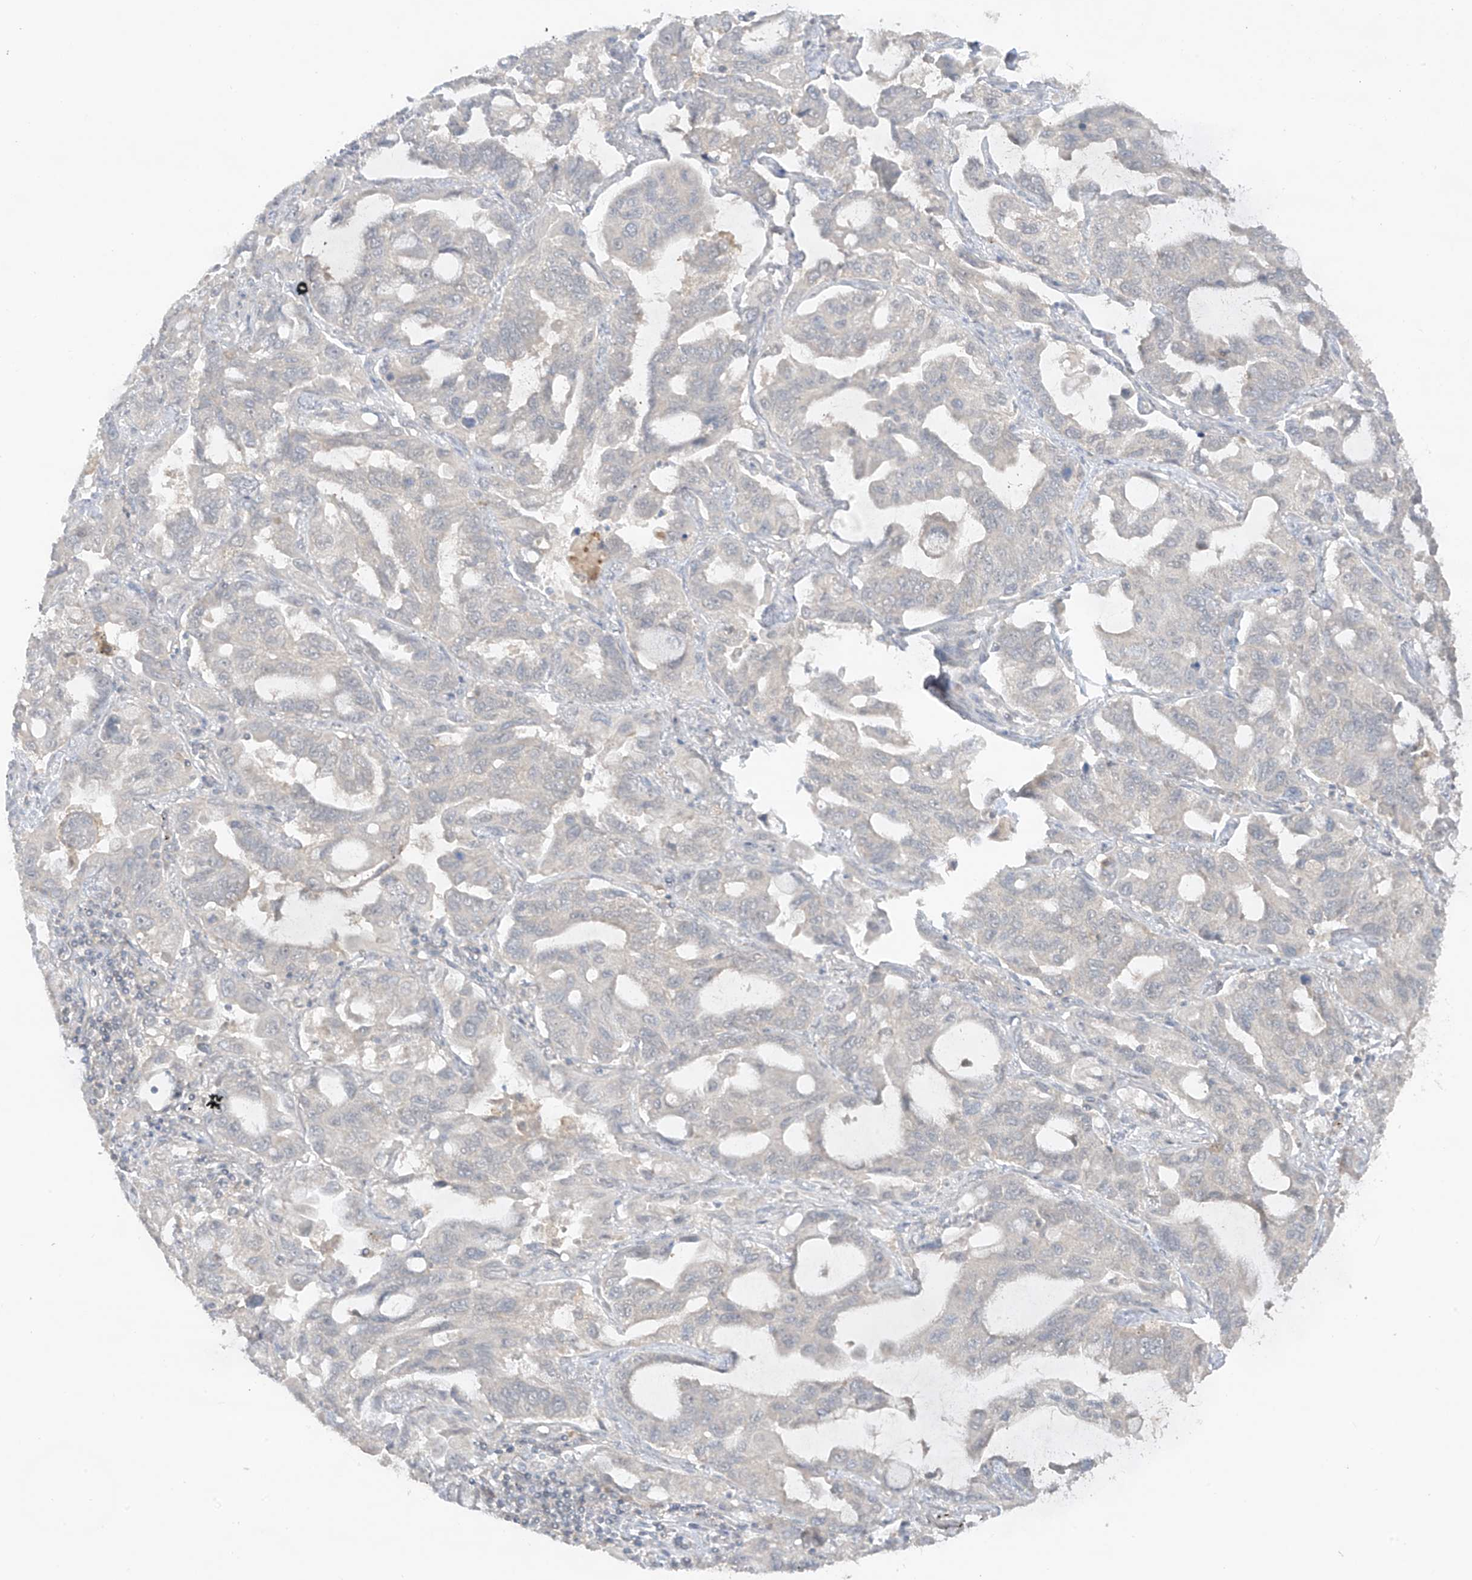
{"staining": {"intensity": "negative", "quantity": "none", "location": "none"}, "tissue": "lung cancer", "cell_type": "Tumor cells", "image_type": "cancer", "snomed": [{"axis": "morphology", "description": "Adenocarcinoma, NOS"}, {"axis": "topography", "description": "Lung"}], "caption": "Immunohistochemistry (IHC) photomicrograph of neoplastic tissue: lung cancer (adenocarcinoma) stained with DAB demonstrates no significant protein expression in tumor cells.", "gene": "ANGEL2", "patient": {"sex": "male", "age": 64}}